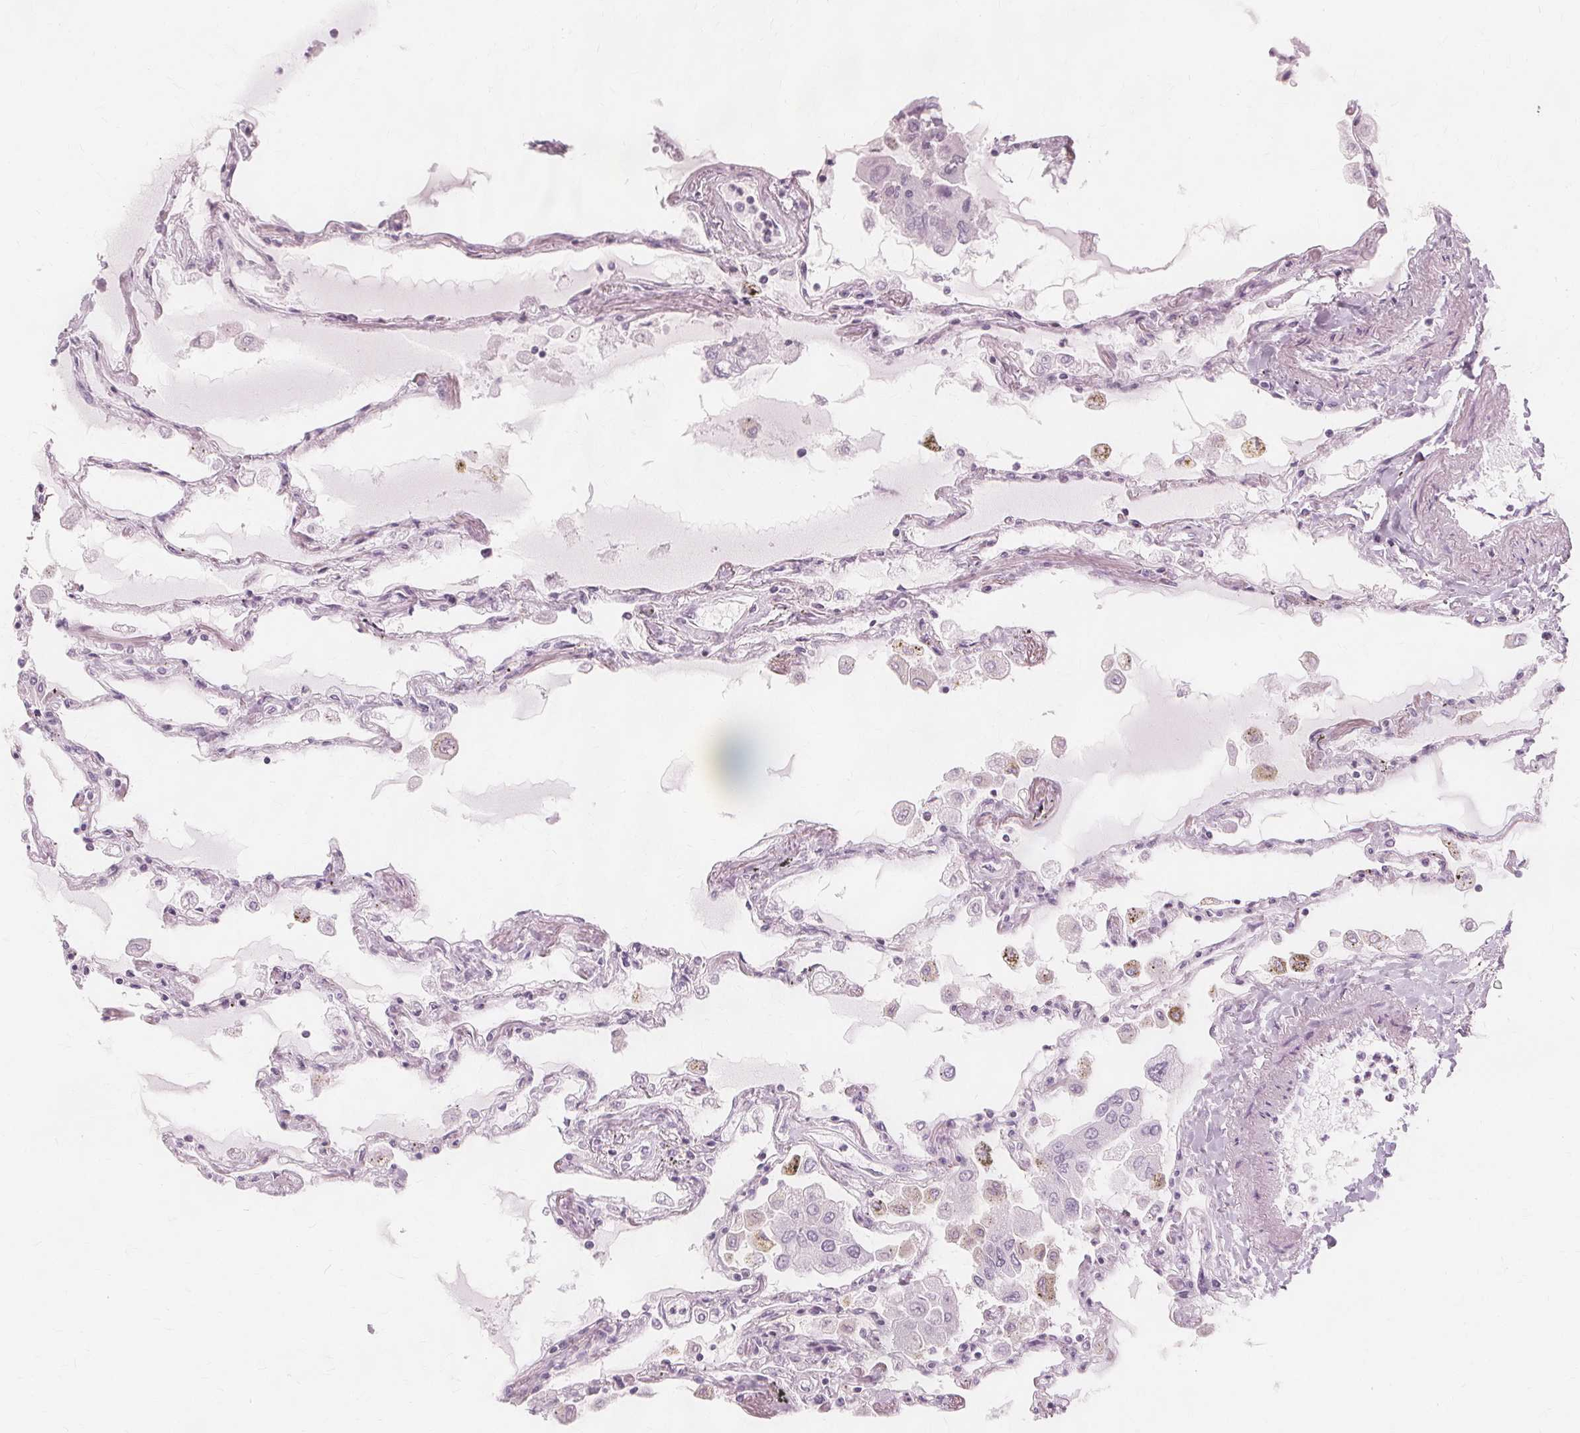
{"staining": {"intensity": "negative", "quantity": "none", "location": "none"}, "tissue": "lung", "cell_type": "Alveolar cells", "image_type": "normal", "snomed": [{"axis": "morphology", "description": "Normal tissue, NOS"}, {"axis": "morphology", "description": "Adenocarcinoma, NOS"}, {"axis": "topography", "description": "Cartilage tissue"}, {"axis": "topography", "description": "Lung"}], "caption": "This image is of benign lung stained with immunohistochemistry to label a protein in brown with the nuclei are counter-stained blue. There is no staining in alveolar cells.", "gene": "TFF1", "patient": {"sex": "female", "age": 67}}